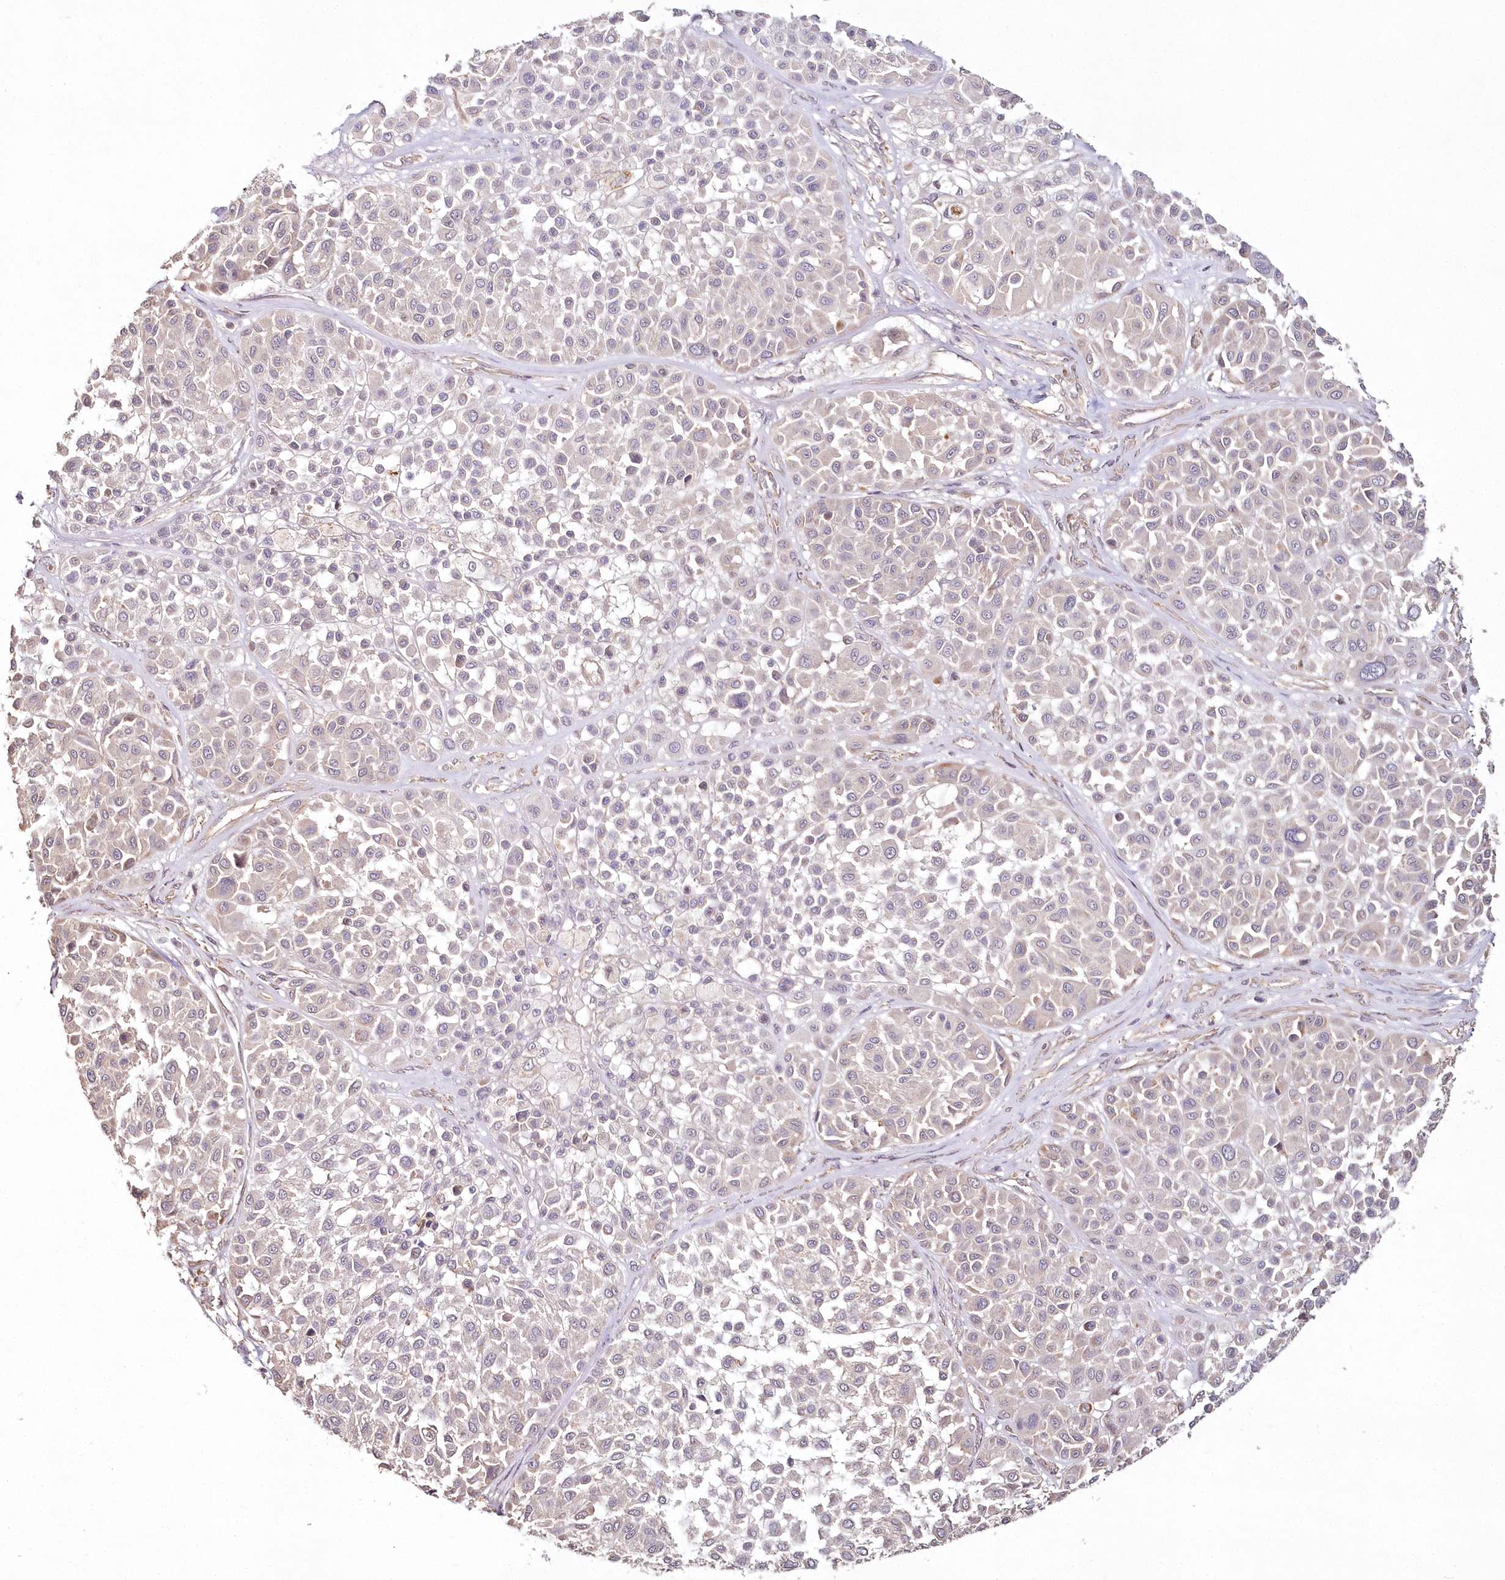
{"staining": {"intensity": "weak", "quantity": "<25%", "location": "cytoplasmic/membranous"}, "tissue": "melanoma", "cell_type": "Tumor cells", "image_type": "cancer", "snomed": [{"axis": "morphology", "description": "Malignant melanoma, Metastatic site"}, {"axis": "topography", "description": "Soft tissue"}], "caption": "IHC histopathology image of malignant melanoma (metastatic site) stained for a protein (brown), which reveals no expression in tumor cells.", "gene": "HYCC2", "patient": {"sex": "male", "age": 41}}